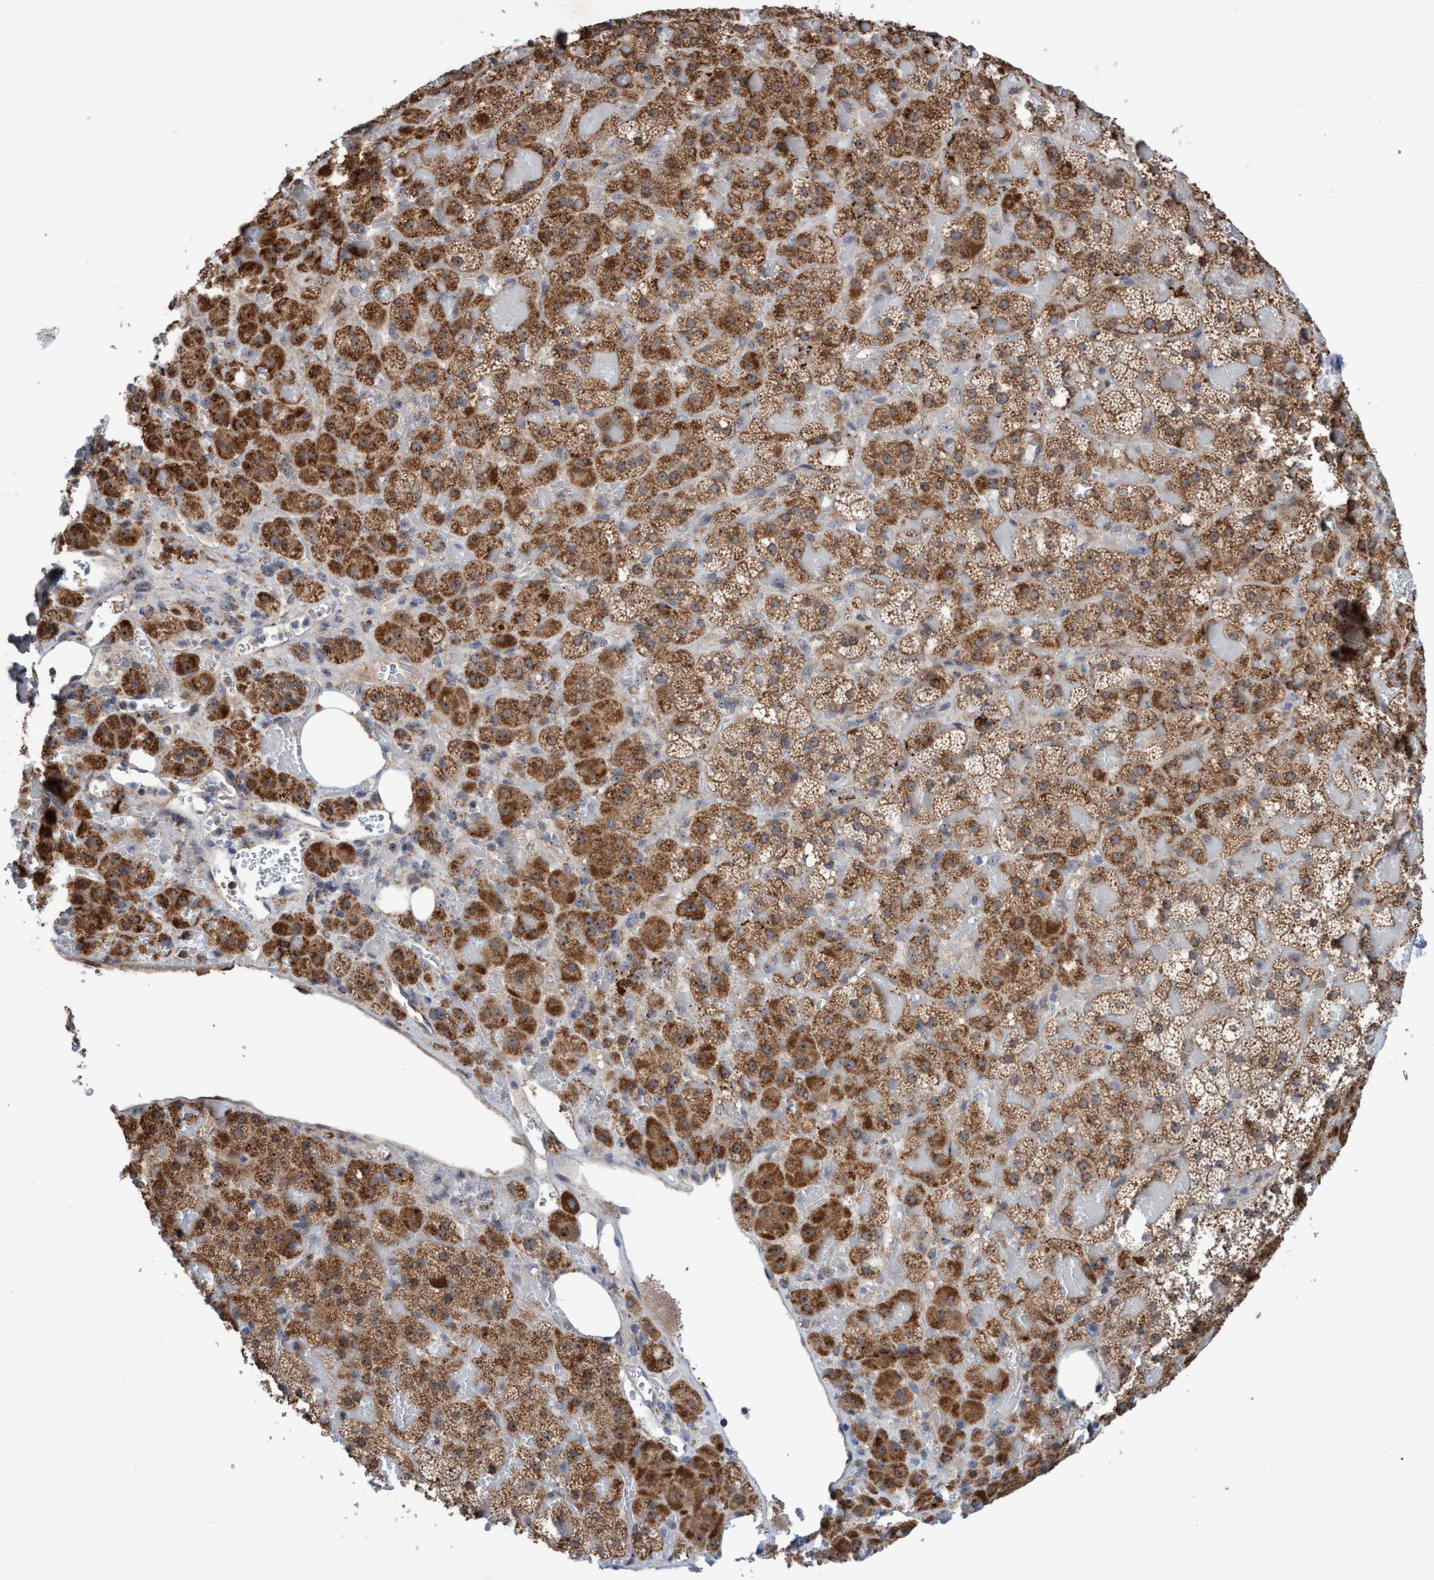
{"staining": {"intensity": "strong", "quantity": ">75%", "location": "cytoplasmic/membranous,nuclear"}, "tissue": "adrenal gland", "cell_type": "Glandular cells", "image_type": "normal", "snomed": [{"axis": "morphology", "description": "Normal tissue, NOS"}, {"axis": "topography", "description": "Adrenal gland"}], "caption": "Human adrenal gland stained with a protein marker reveals strong staining in glandular cells.", "gene": "P2RY14", "patient": {"sex": "female", "age": 59}}